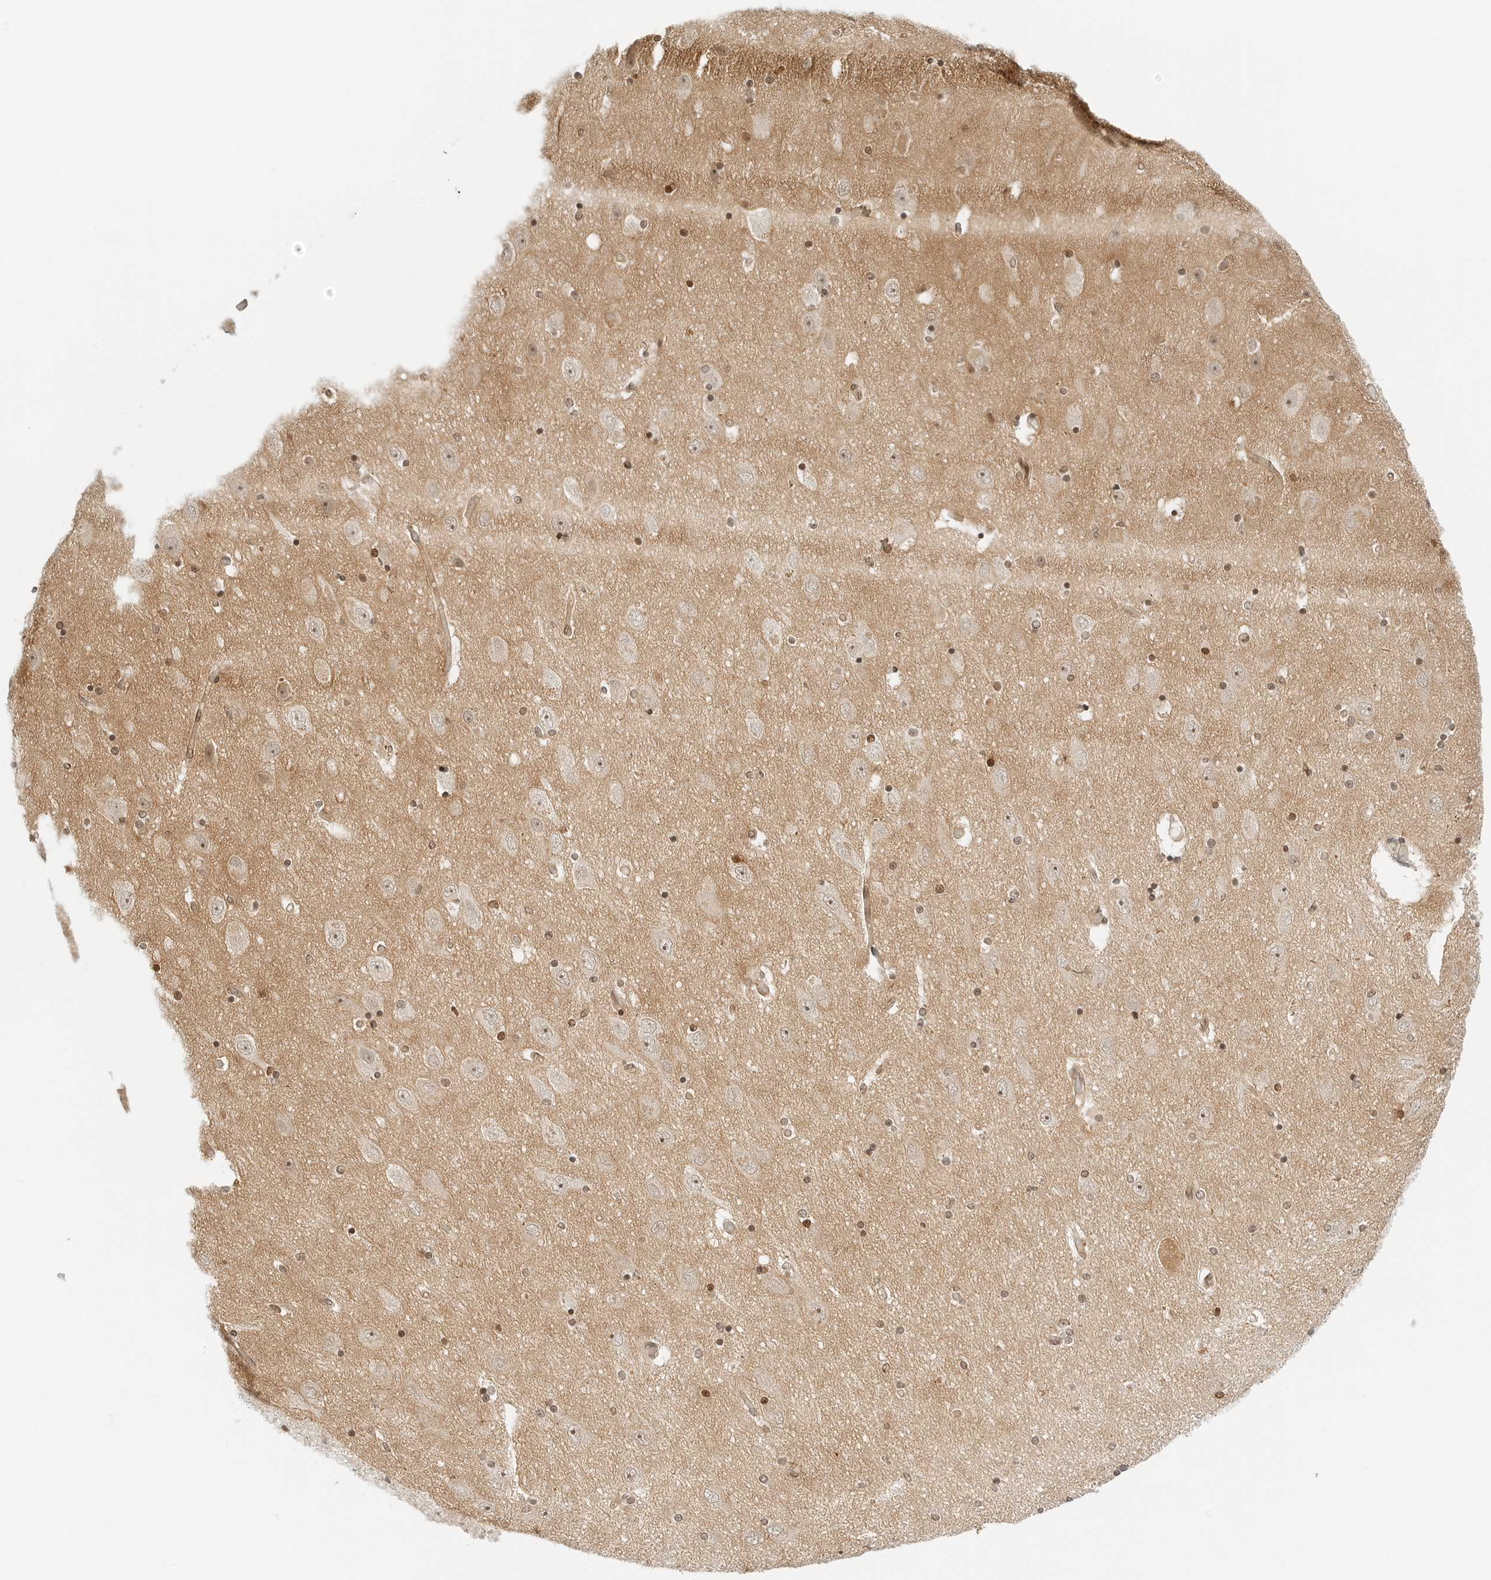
{"staining": {"intensity": "moderate", "quantity": "25%-75%", "location": "nuclear"}, "tissue": "hippocampus", "cell_type": "Glial cells", "image_type": "normal", "snomed": [{"axis": "morphology", "description": "Normal tissue, NOS"}, {"axis": "topography", "description": "Hippocampus"}], "caption": "Immunohistochemistry (IHC) photomicrograph of benign hippocampus stained for a protein (brown), which exhibits medium levels of moderate nuclear positivity in about 25%-75% of glial cells.", "gene": "NEO1", "patient": {"sex": "female", "age": 54}}